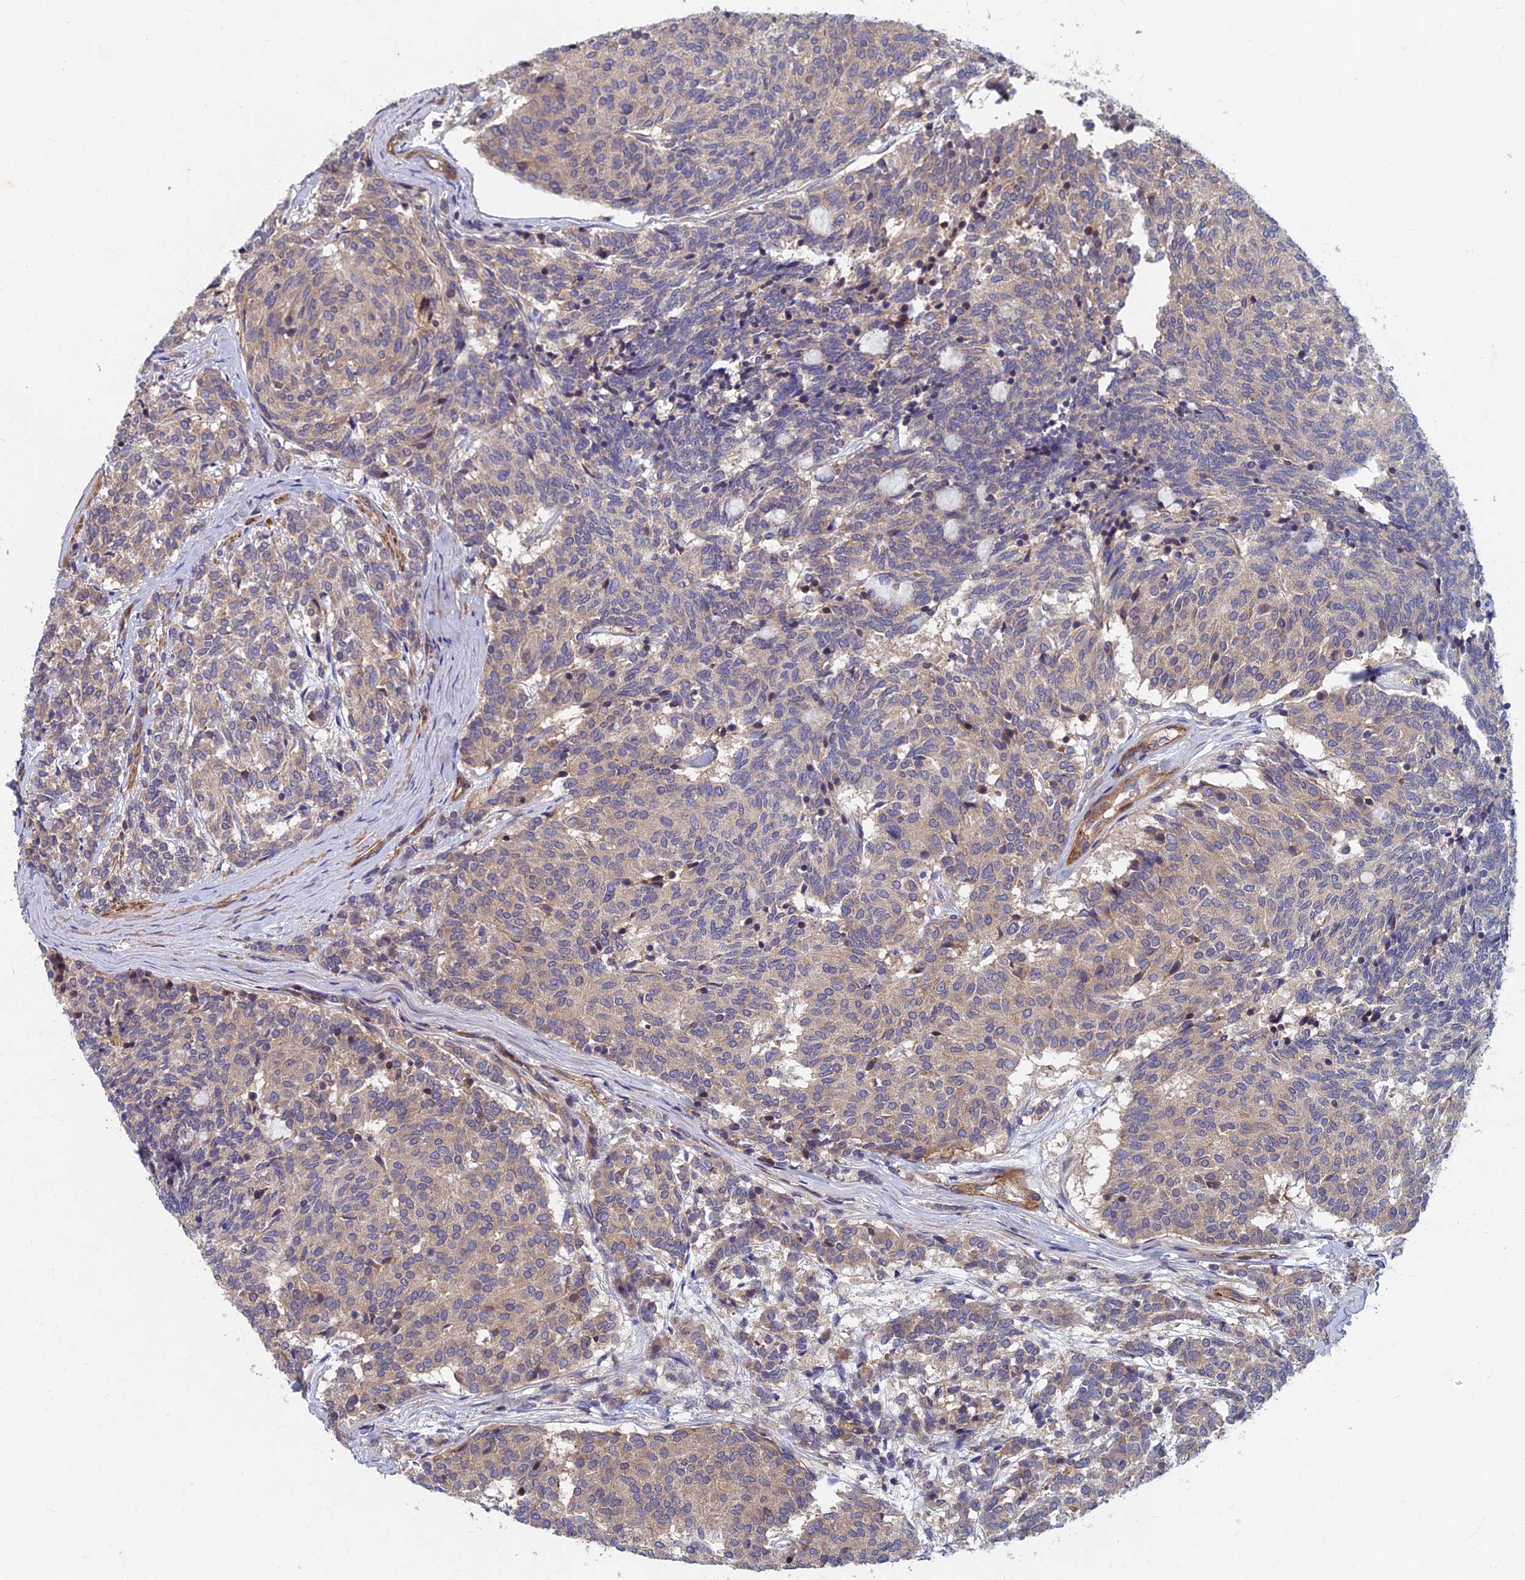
{"staining": {"intensity": "weak", "quantity": "25%-75%", "location": "cytoplasmic/membranous"}, "tissue": "carcinoid", "cell_type": "Tumor cells", "image_type": "cancer", "snomed": [{"axis": "morphology", "description": "Carcinoid, malignant, NOS"}, {"axis": "topography", "description": "Pancreas"}], "caption": "Approximately 25%-75% of tumor cells in human carcinoid display weak cytoplasmic/membranous protein positivity as visualized by brown immunohistochemical staining.", "gene": "NCAPG", "patient": {"sex": "female", "age": 54}}